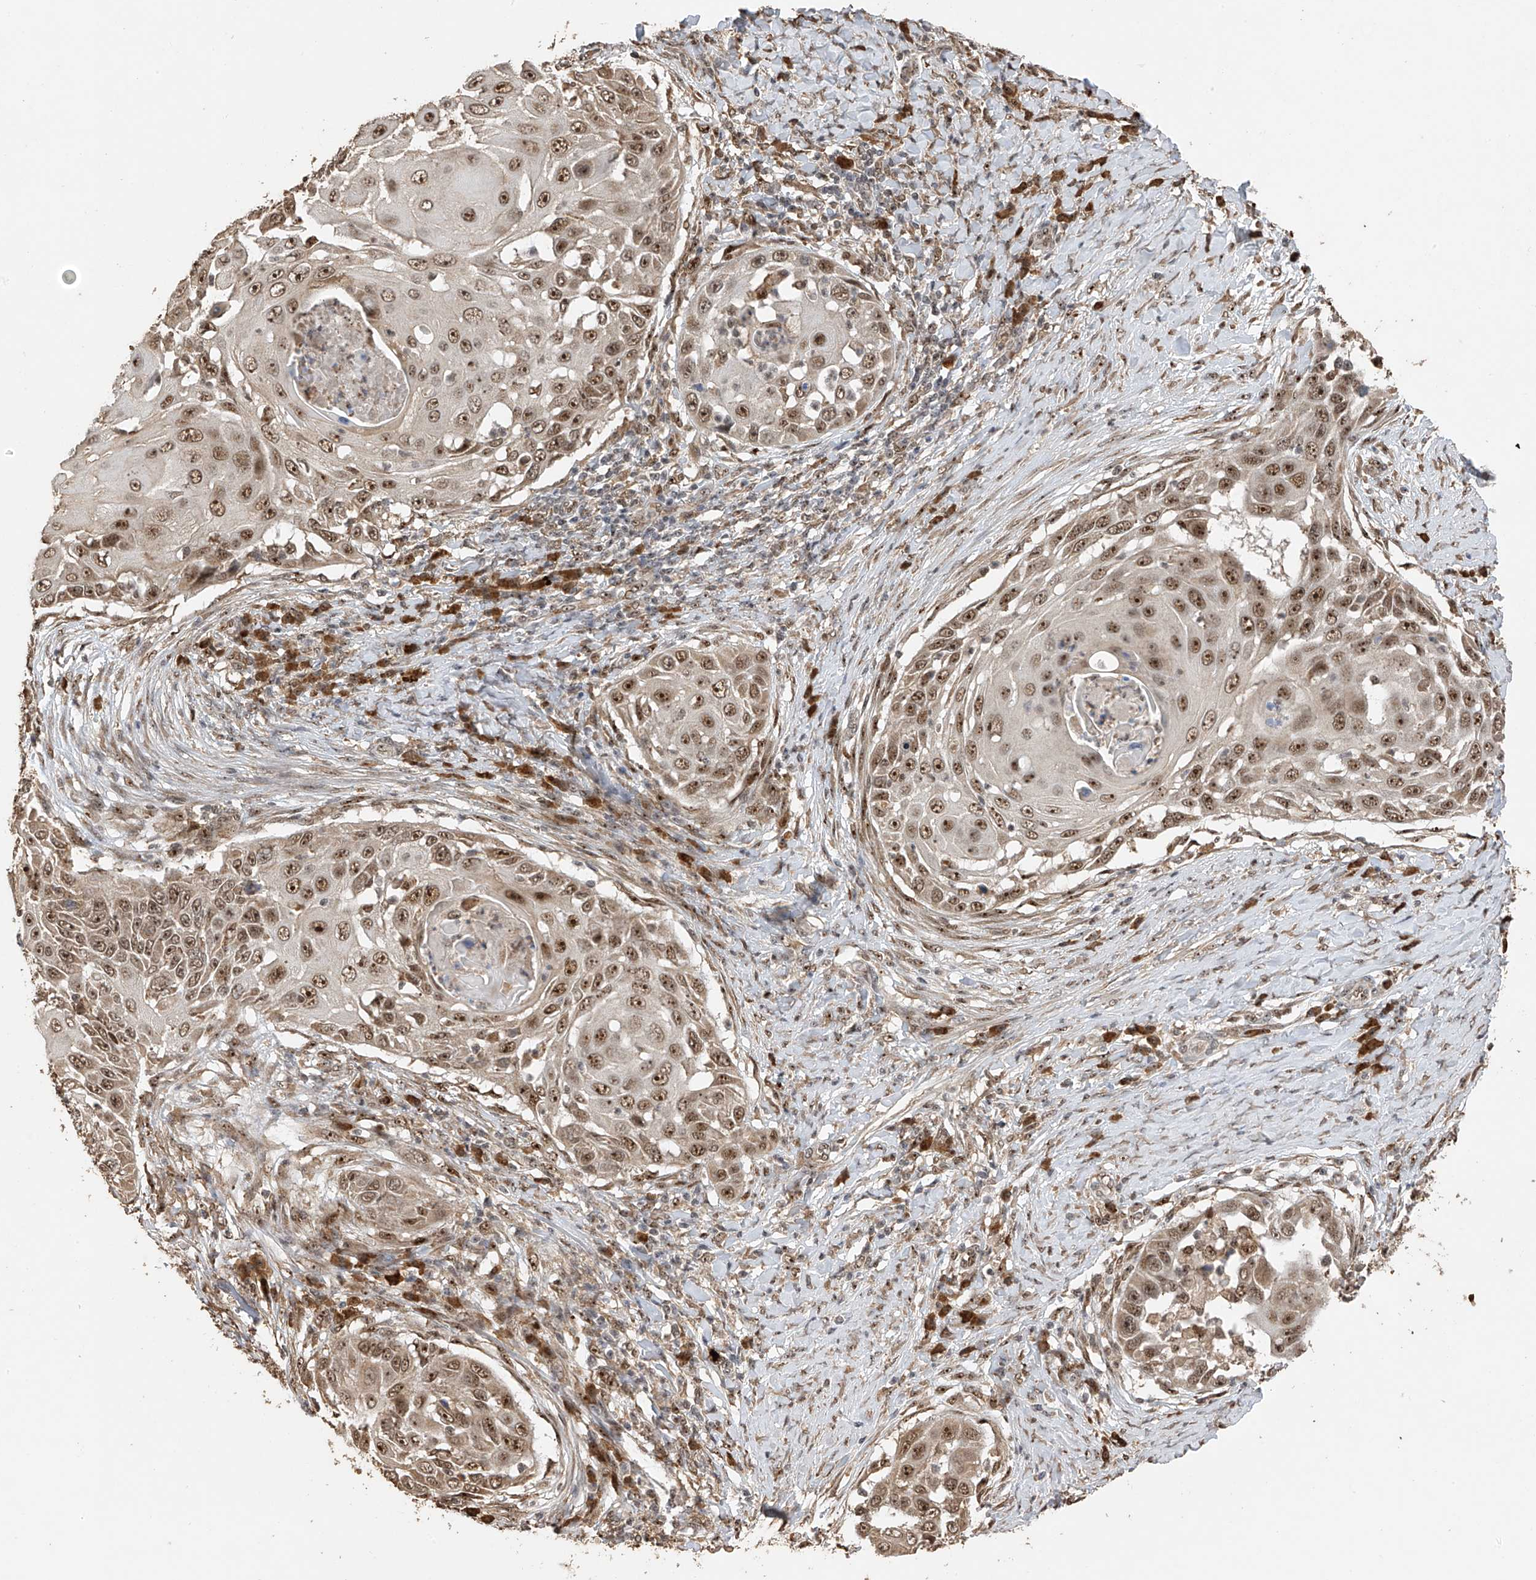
{"staining": {"intensity": "strong", "quantity": "25%-75%", "location": "nuclear"}, "tissue": "skin cancer", "cell_type": "Tumor cells", "image_type": "cancer", "snomed": [{"axis": "morphology", "description": "Squamous cell carcinoma, NOS"}, {"axis": "topography", "description": "Skin"}], "caption": "About 25%-75% of tumor cells in squamous cell carcinoma (skin) demonstrate strong nuclear protein expression as visualized by brown immunohistochemical staining.", "gene": "ERLEC1", "patient": {"sex": "female", "age": 44}}